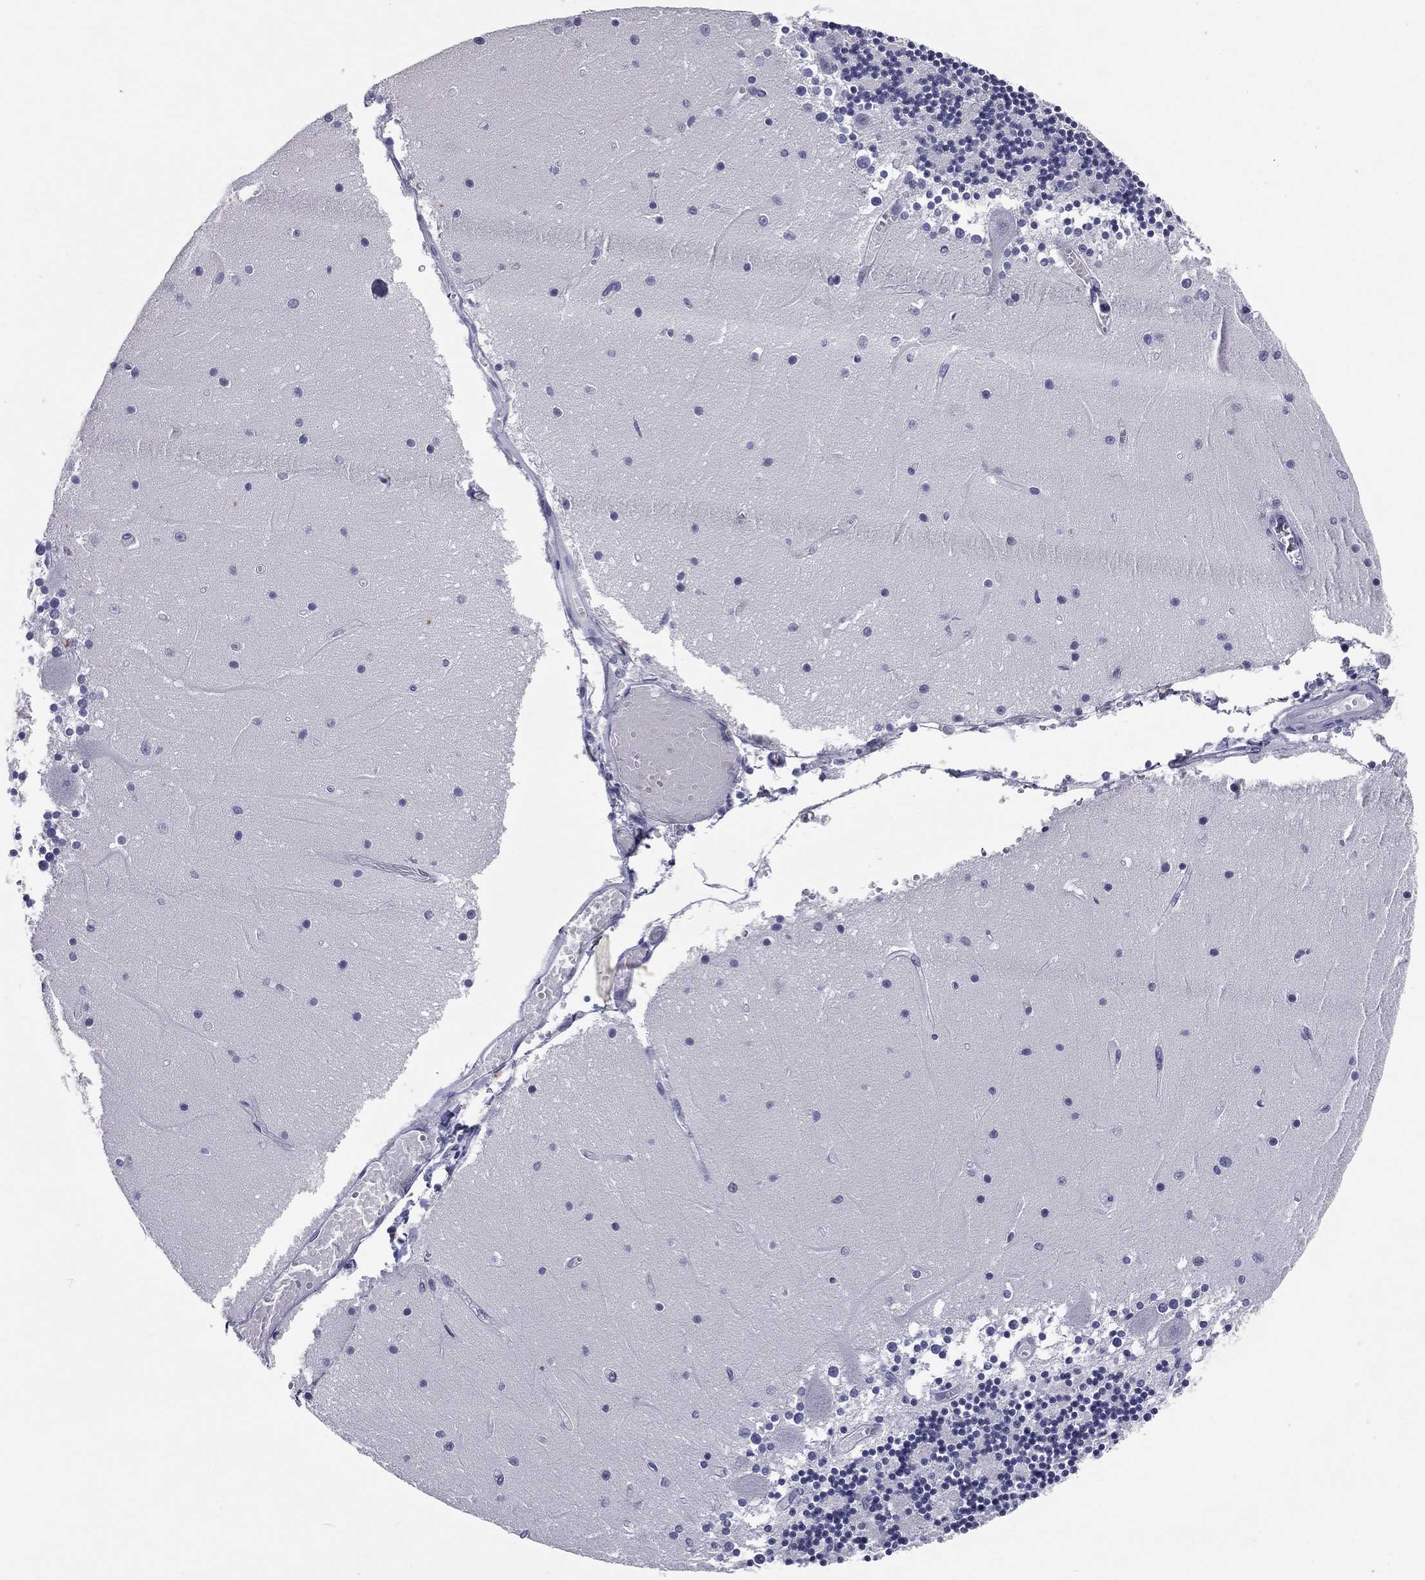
{"staining": {"intensity": "negative", "quantity": "none", "location": "none"}, "tissue": "cerebellum", "cell_type": "Cells in granular layer", "image_type": "normal", "snomed": [{"axis": "morphology", "description": "Normal tissue, NOS"}, {"axis": "topography", "description": "Cerebellum"}], "caption": "This is a histopathology image of IHC staining of unremarkable cerebellum, which shows no positivity in cells in granular layer. The staining is performed using DAB (3,3'-diaminobenzidine) brown chromogen with nuclei counter-stained in using hematoxylin.", "gene": "HLA", "patient": {"sex": "female", "age": 28}}